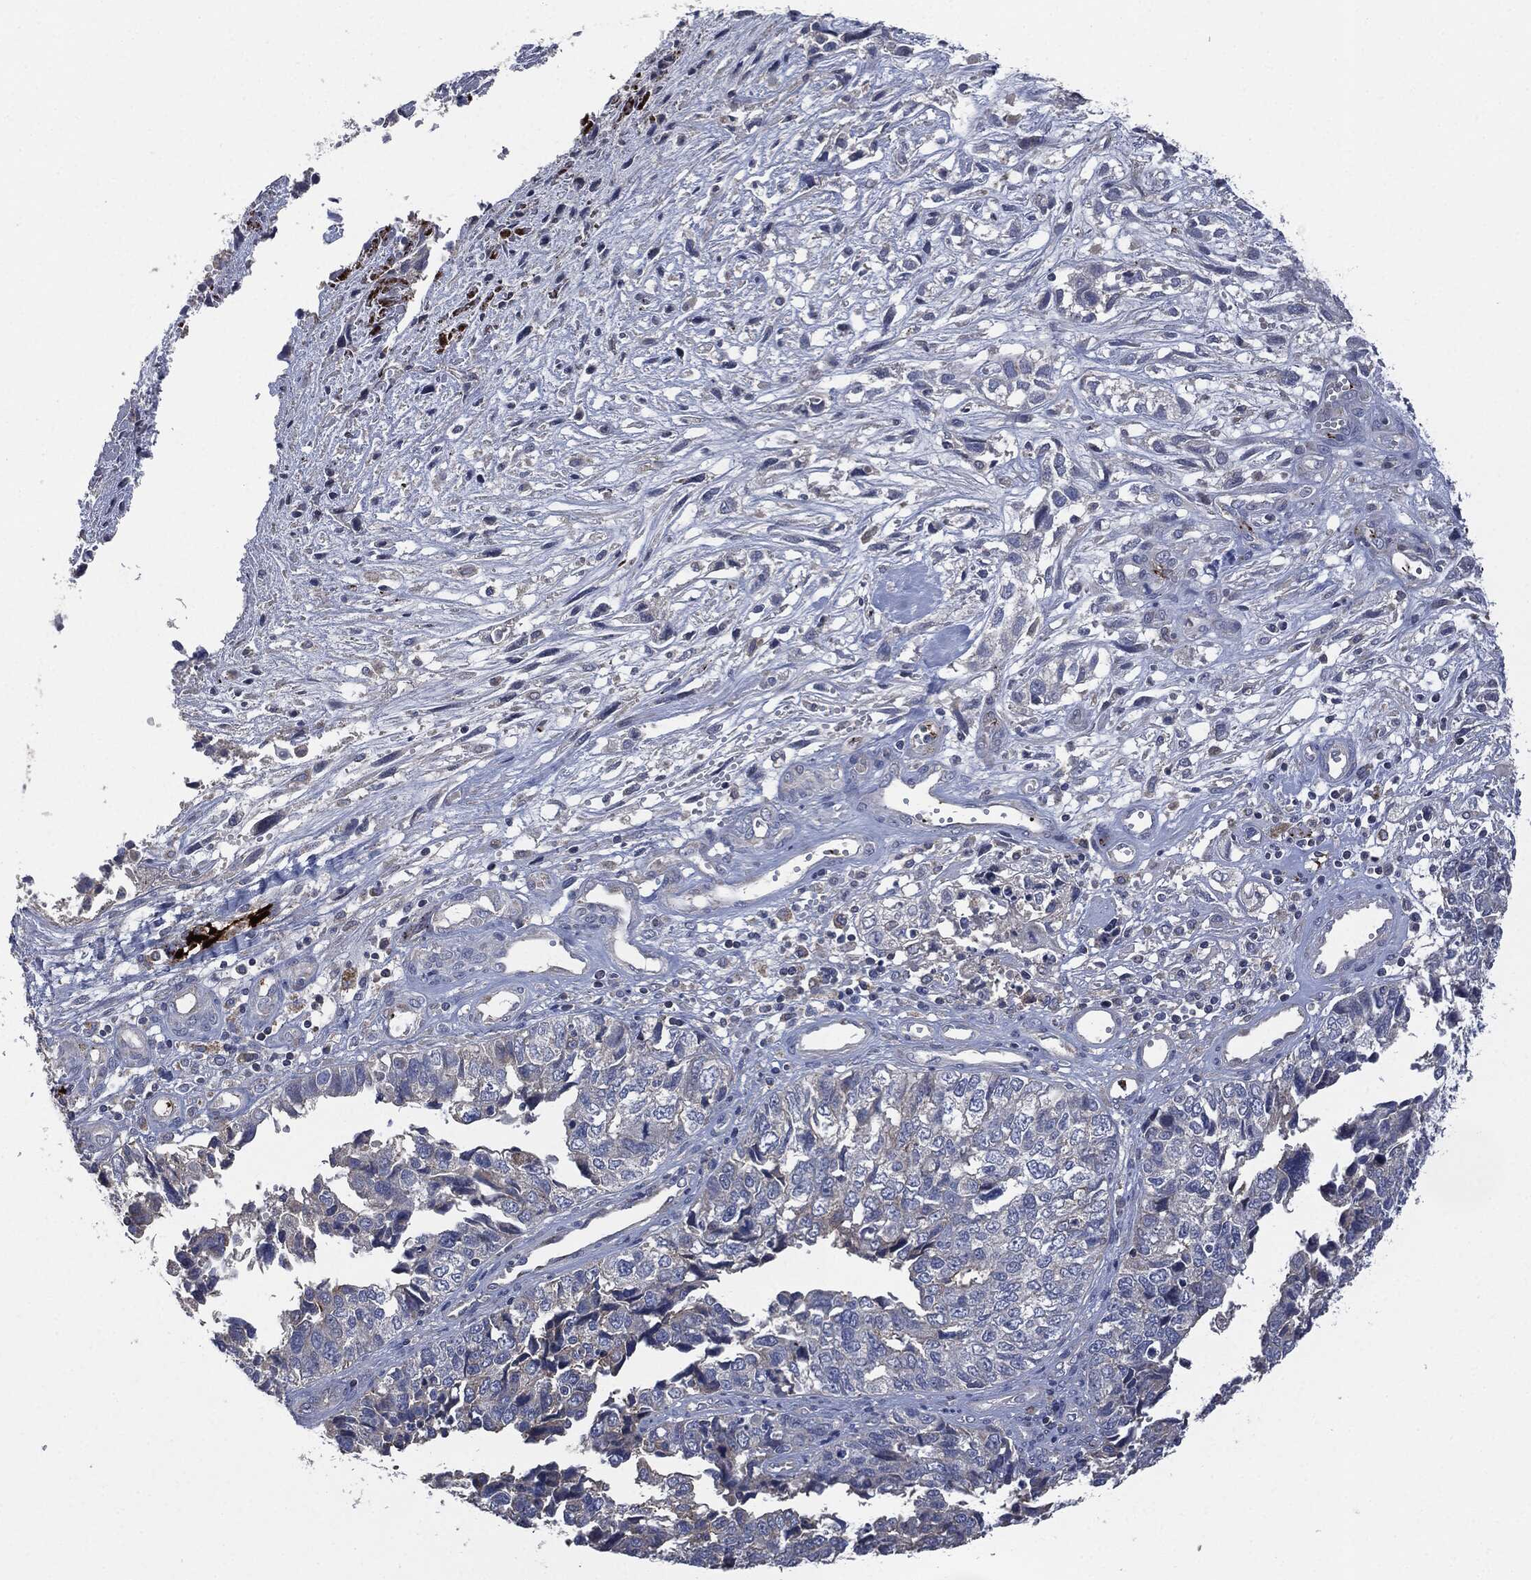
{"staining": {"intensity": "weak", "quantity": "<25%", "location": "cytoplasmic/membranous"}, "tissue": "cervical cancer", "cell_type": "Tumor cells", "image_type": "cancer", "snomed": [{"axis": "morphology", "description": "Squamous cell carcinoma, NOS"}, {"axis": "topography", "description": "Cervix"}], "caption": "A high-resolution micrograph shows immunohistochemistry (IHC) staining of cervical squamous cell carcinoma, which shows no significant expression in tumor cells. (IHC, brightfield microscopy, high magnification).", "gene": "CD33", "patient": {"sex": "female", "age": 63}}